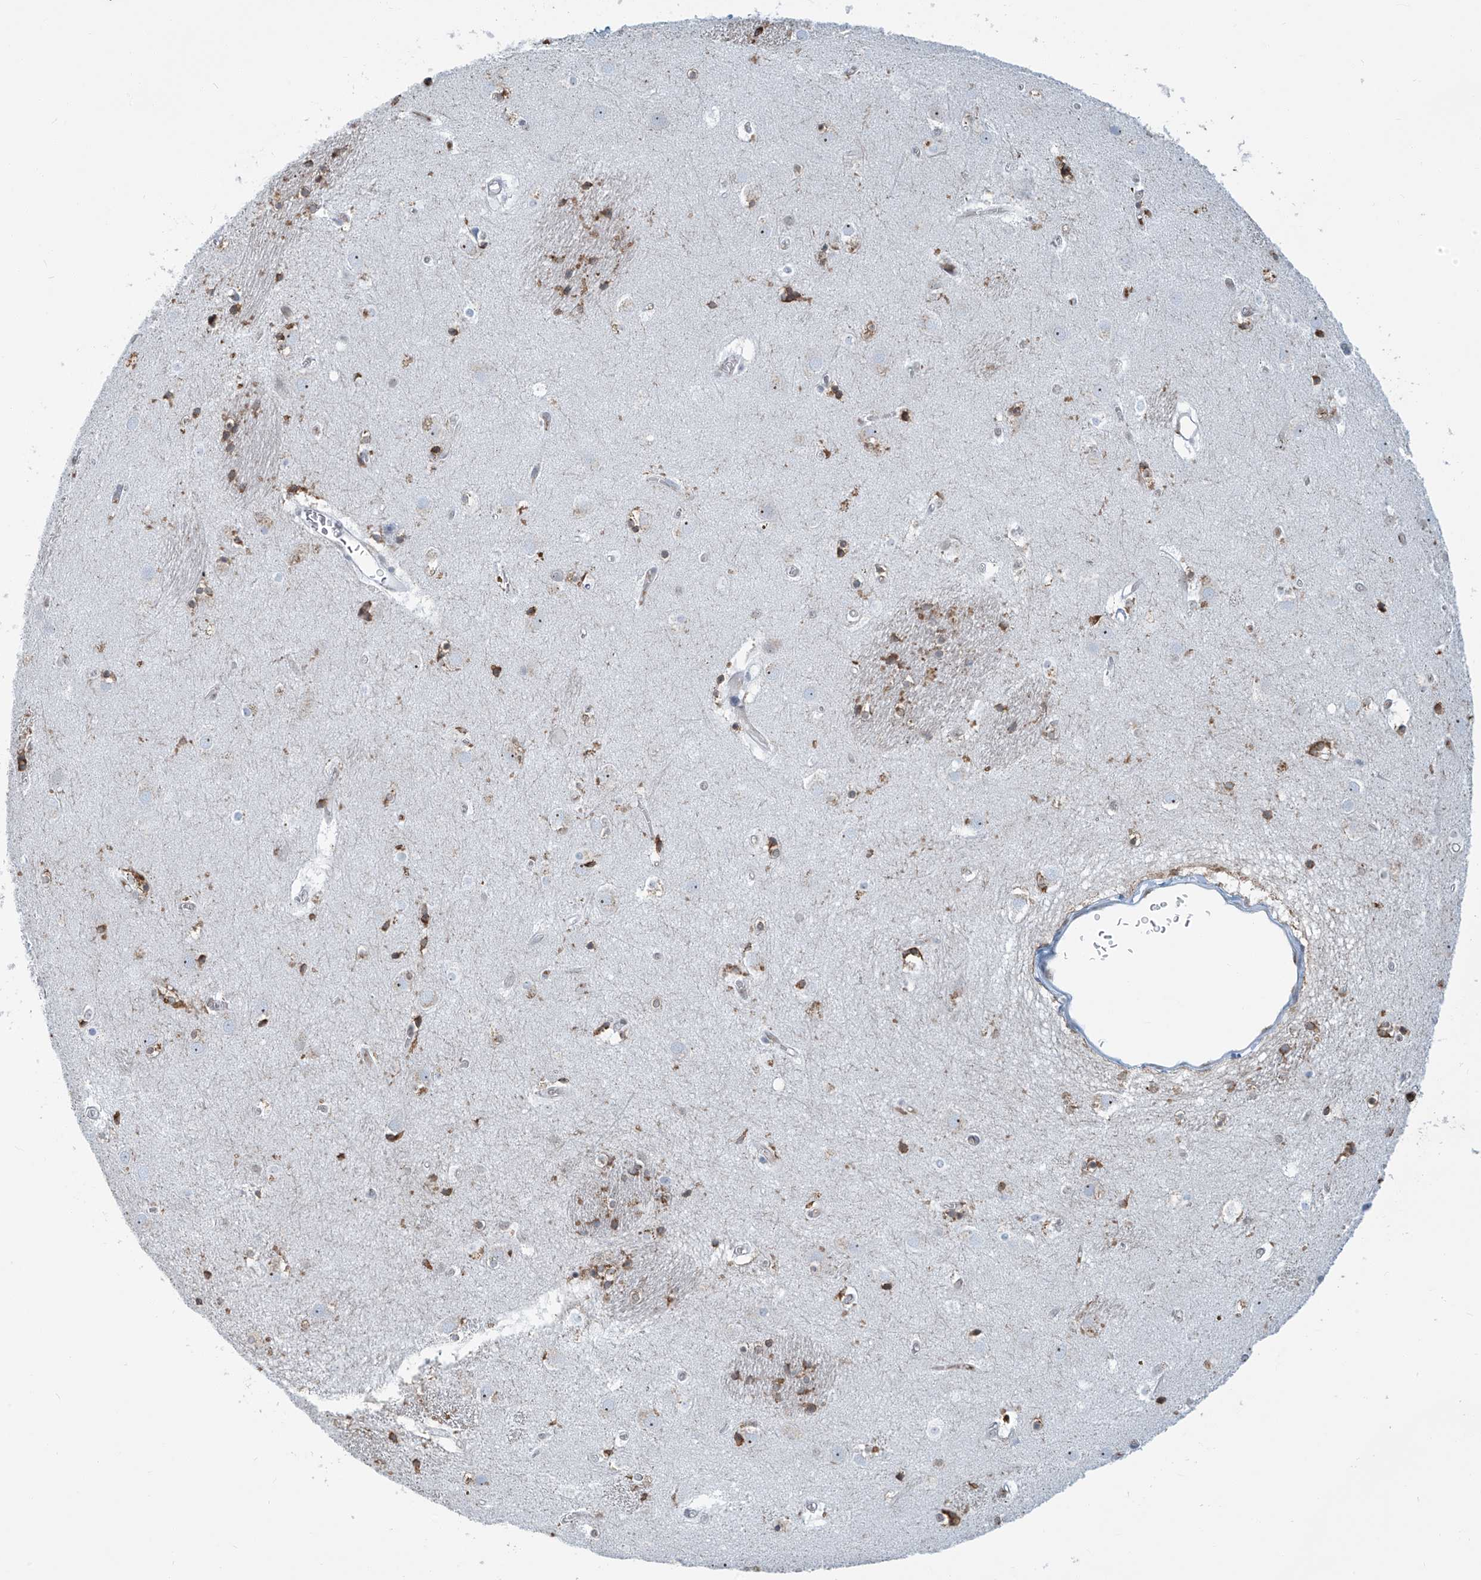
{"staining": {"intensity": "moderate", "quantity": "<25%", "location": "cytoplasmic/membranous,nuclear"}, "tissue": "caudate", "cell_type": "Glial cells", "image_type": "normal", "snomed": [{"axis": "morphology", "description": "Normal tissue, NOS"}, {"axis": "topography", "description": "Lateral ventricle wall"}], "caption": "Immunohistochemical staining of normal caudate displays moderate cytoplasmic/membranous,nuclear protein positivity in about <25% of glial cells.", "gene": "ENSG00000257390", "patient": {"sex": "male", "age": 70}}